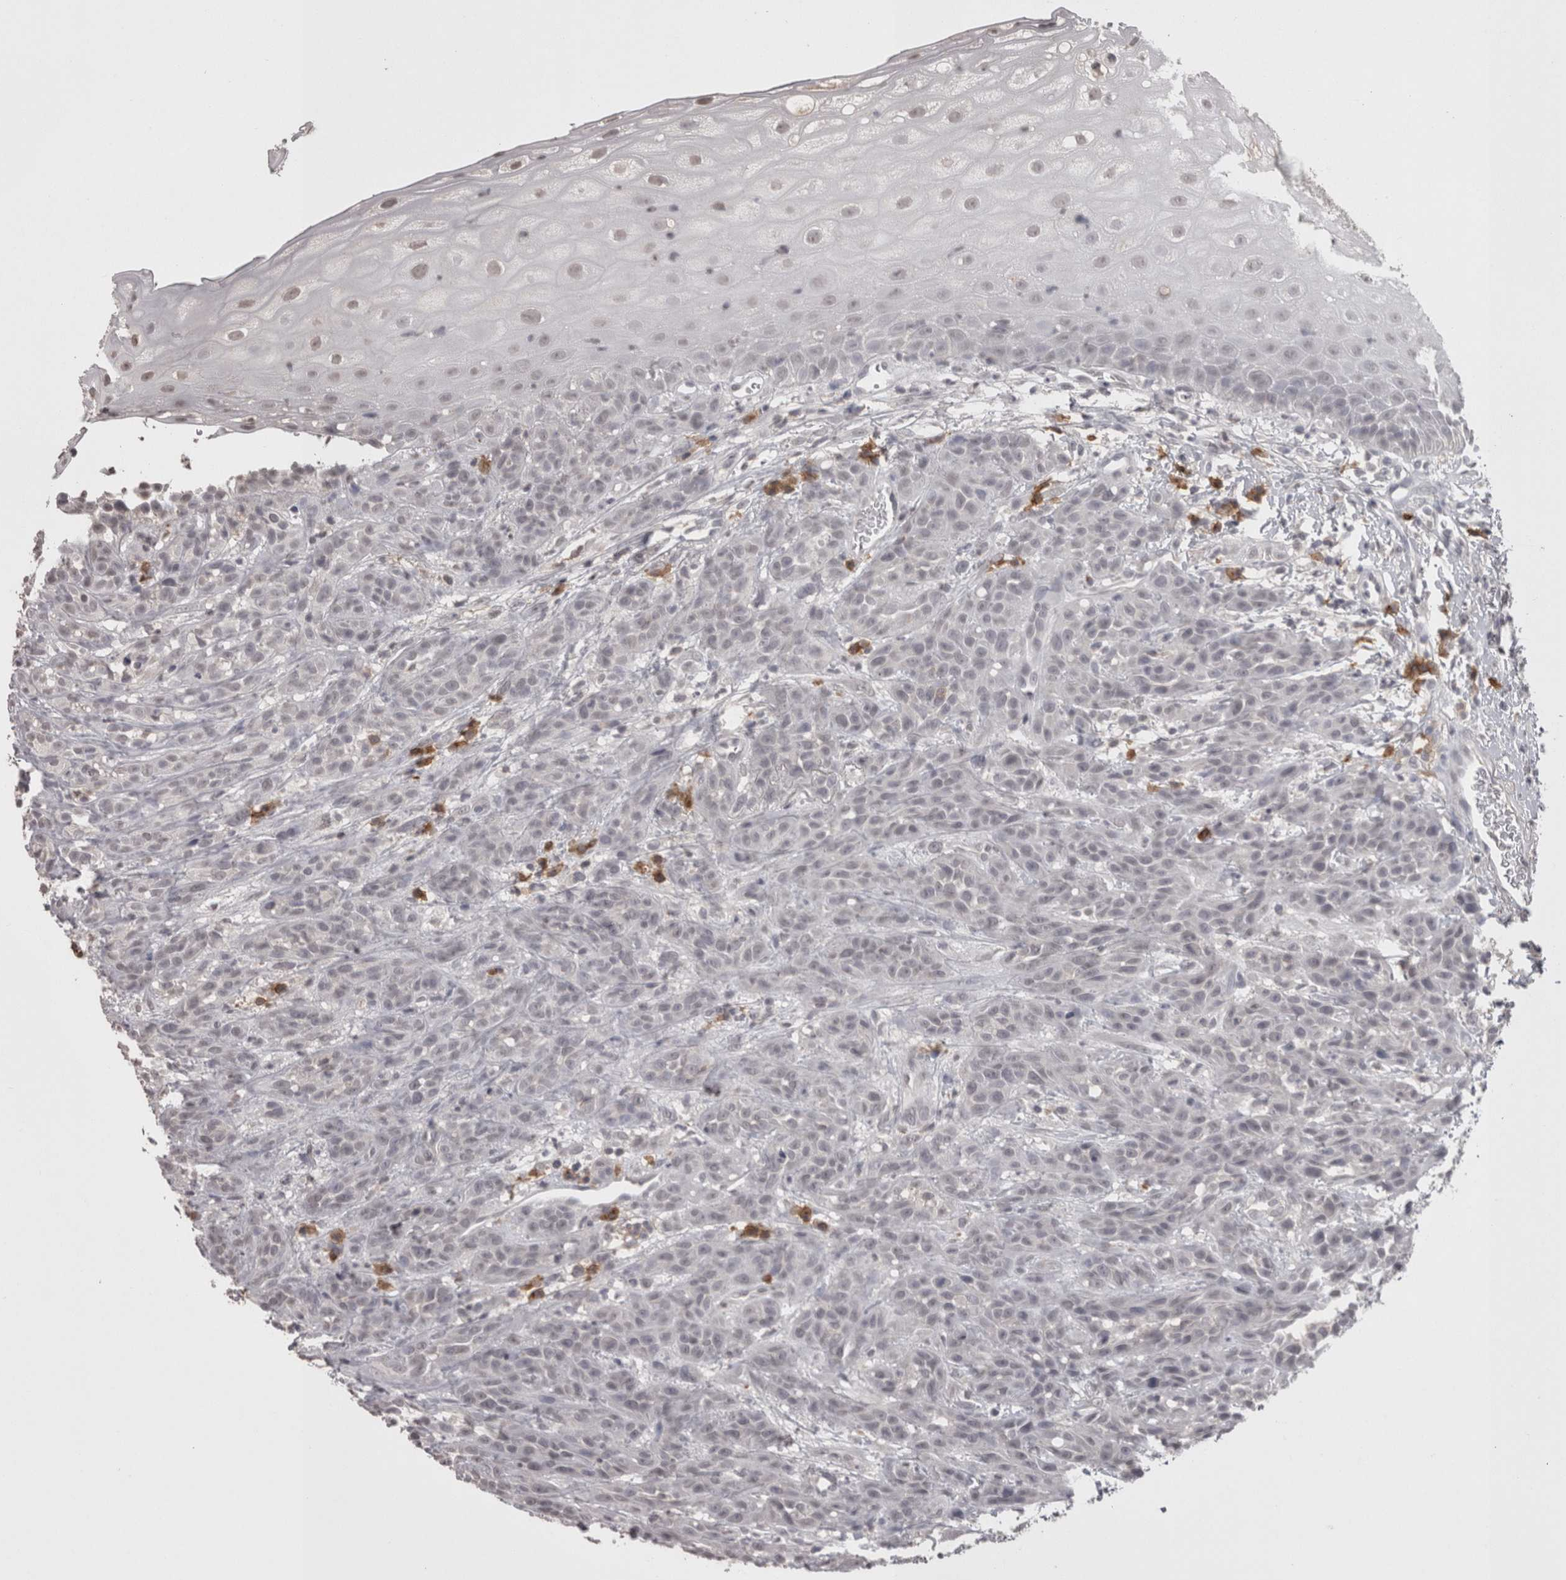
{"staining": {"intensity": "negative", "quantity": "none", "location": "none"}, "tissue": "head and neck cancer", "cell_type": "Tumor cells", "image_type": "cancer", "snomed": [{"axis": "morphology", "description": "Normal tissue, NOS"}, {"axis": "morphology", "description": "Squamous cell carcinoma, NOS"}, {"axis": "topography", "description": "Cartilage tissue"}, {"axis": "topography", "description": "Head-Neck"}], "caption": "An immunohistochemistry (IHC) image of squamous cell carcinoma (head and neck) is shown. There is no staining in tumor cells of squamous cell carcinoma (head and neck).", "gene": "LAX1", "patient": {"sex": "male", "age": 62}}